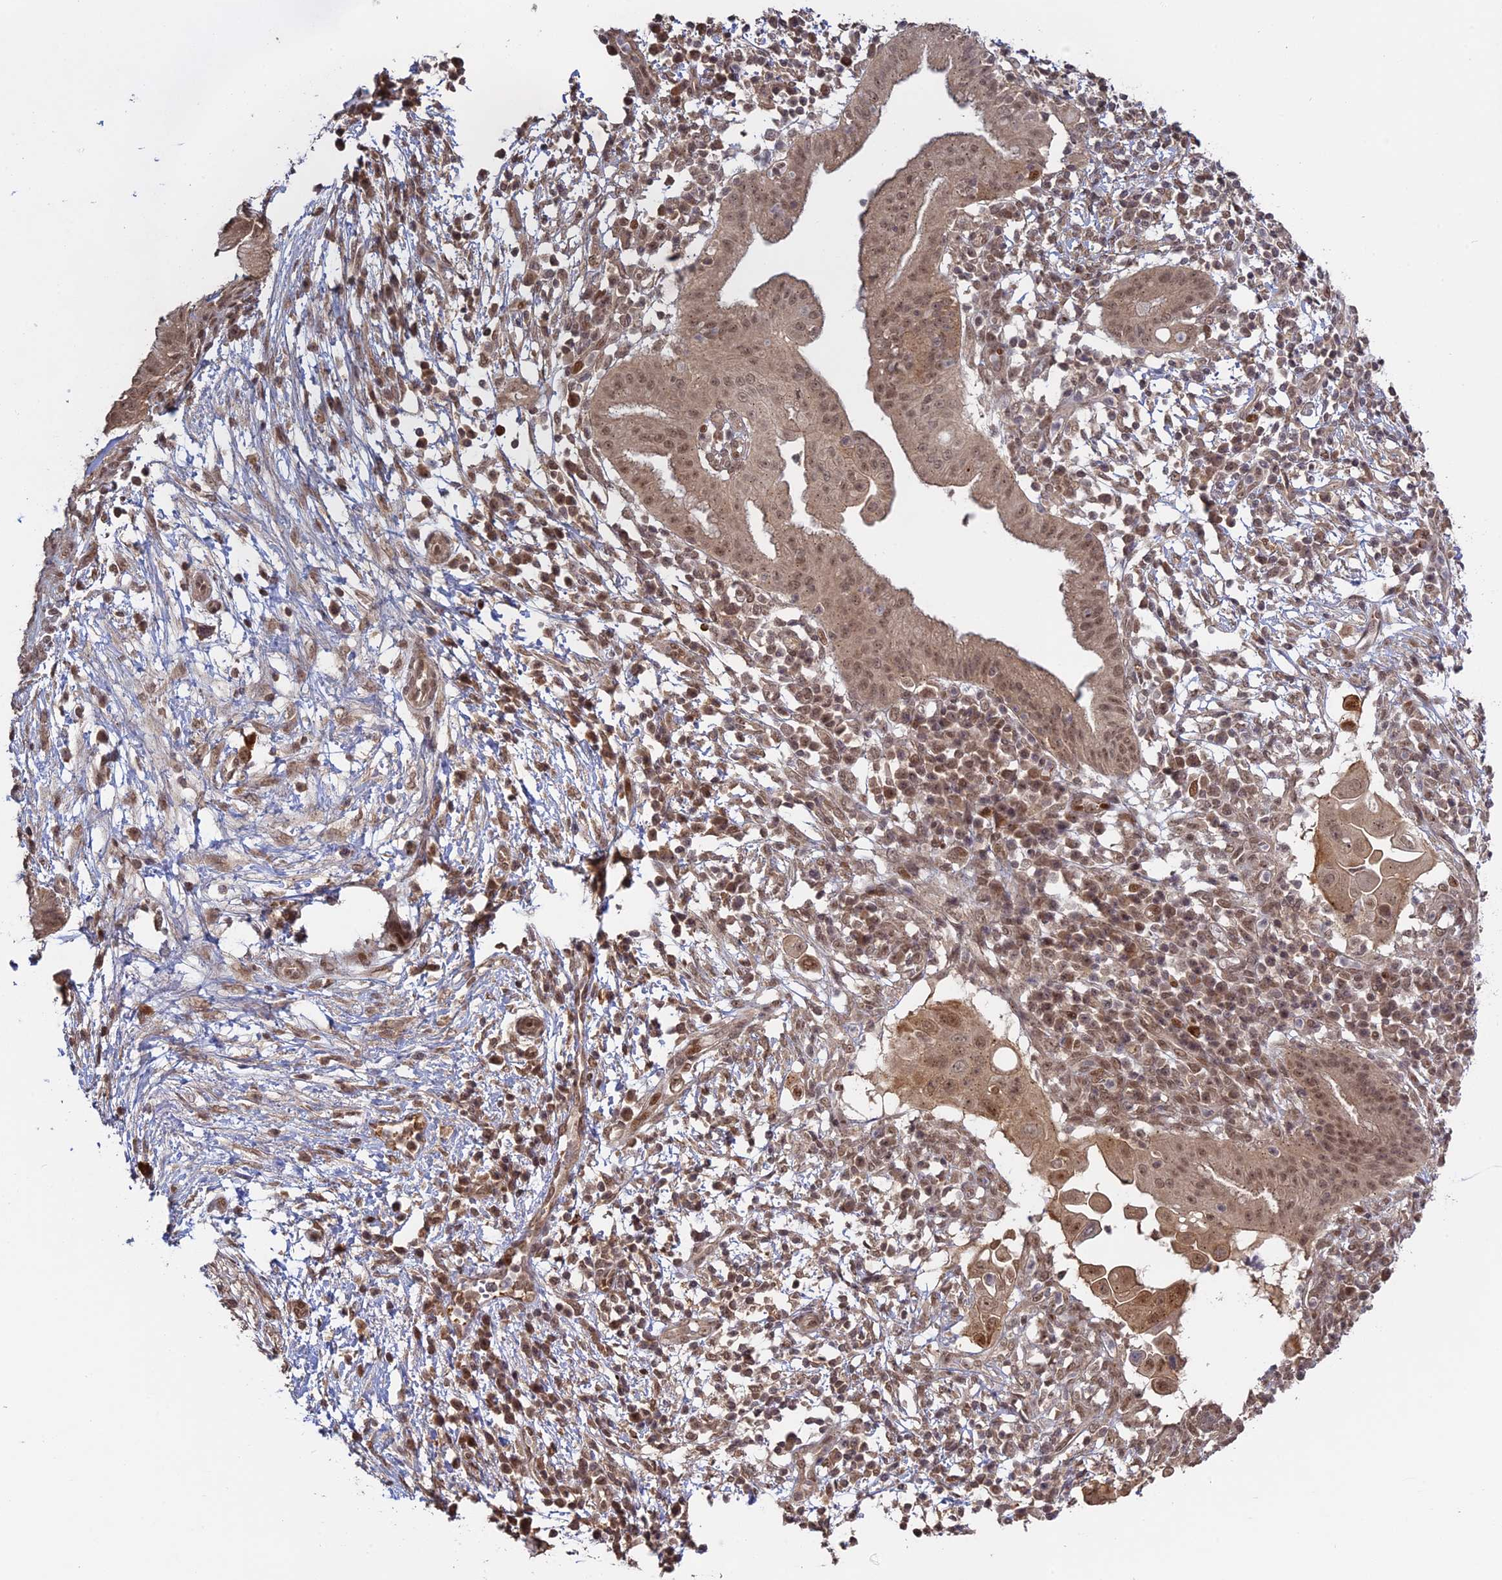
{"staining": {"intensity": "moderate", "quantity": ">75%", "location": "nuclear"}, "tissue": "pancreatic cancer", "cell_type": "Tumor cells", "image_type": "cancer", "snomed": [{"axis": "morphology", "description": "Adenocarcinoma, NOS"}, {"axis": "topography", "description": "Pancreas"}], "caption": "Pancreatic adenocarcinoma tissue exhibits moderate nuclear positivity in approximately >75% of tumor cells, visualized by immunohistochemistry.", "gene": "PKIG", "patient": {"sex": "male", "age": 68}}